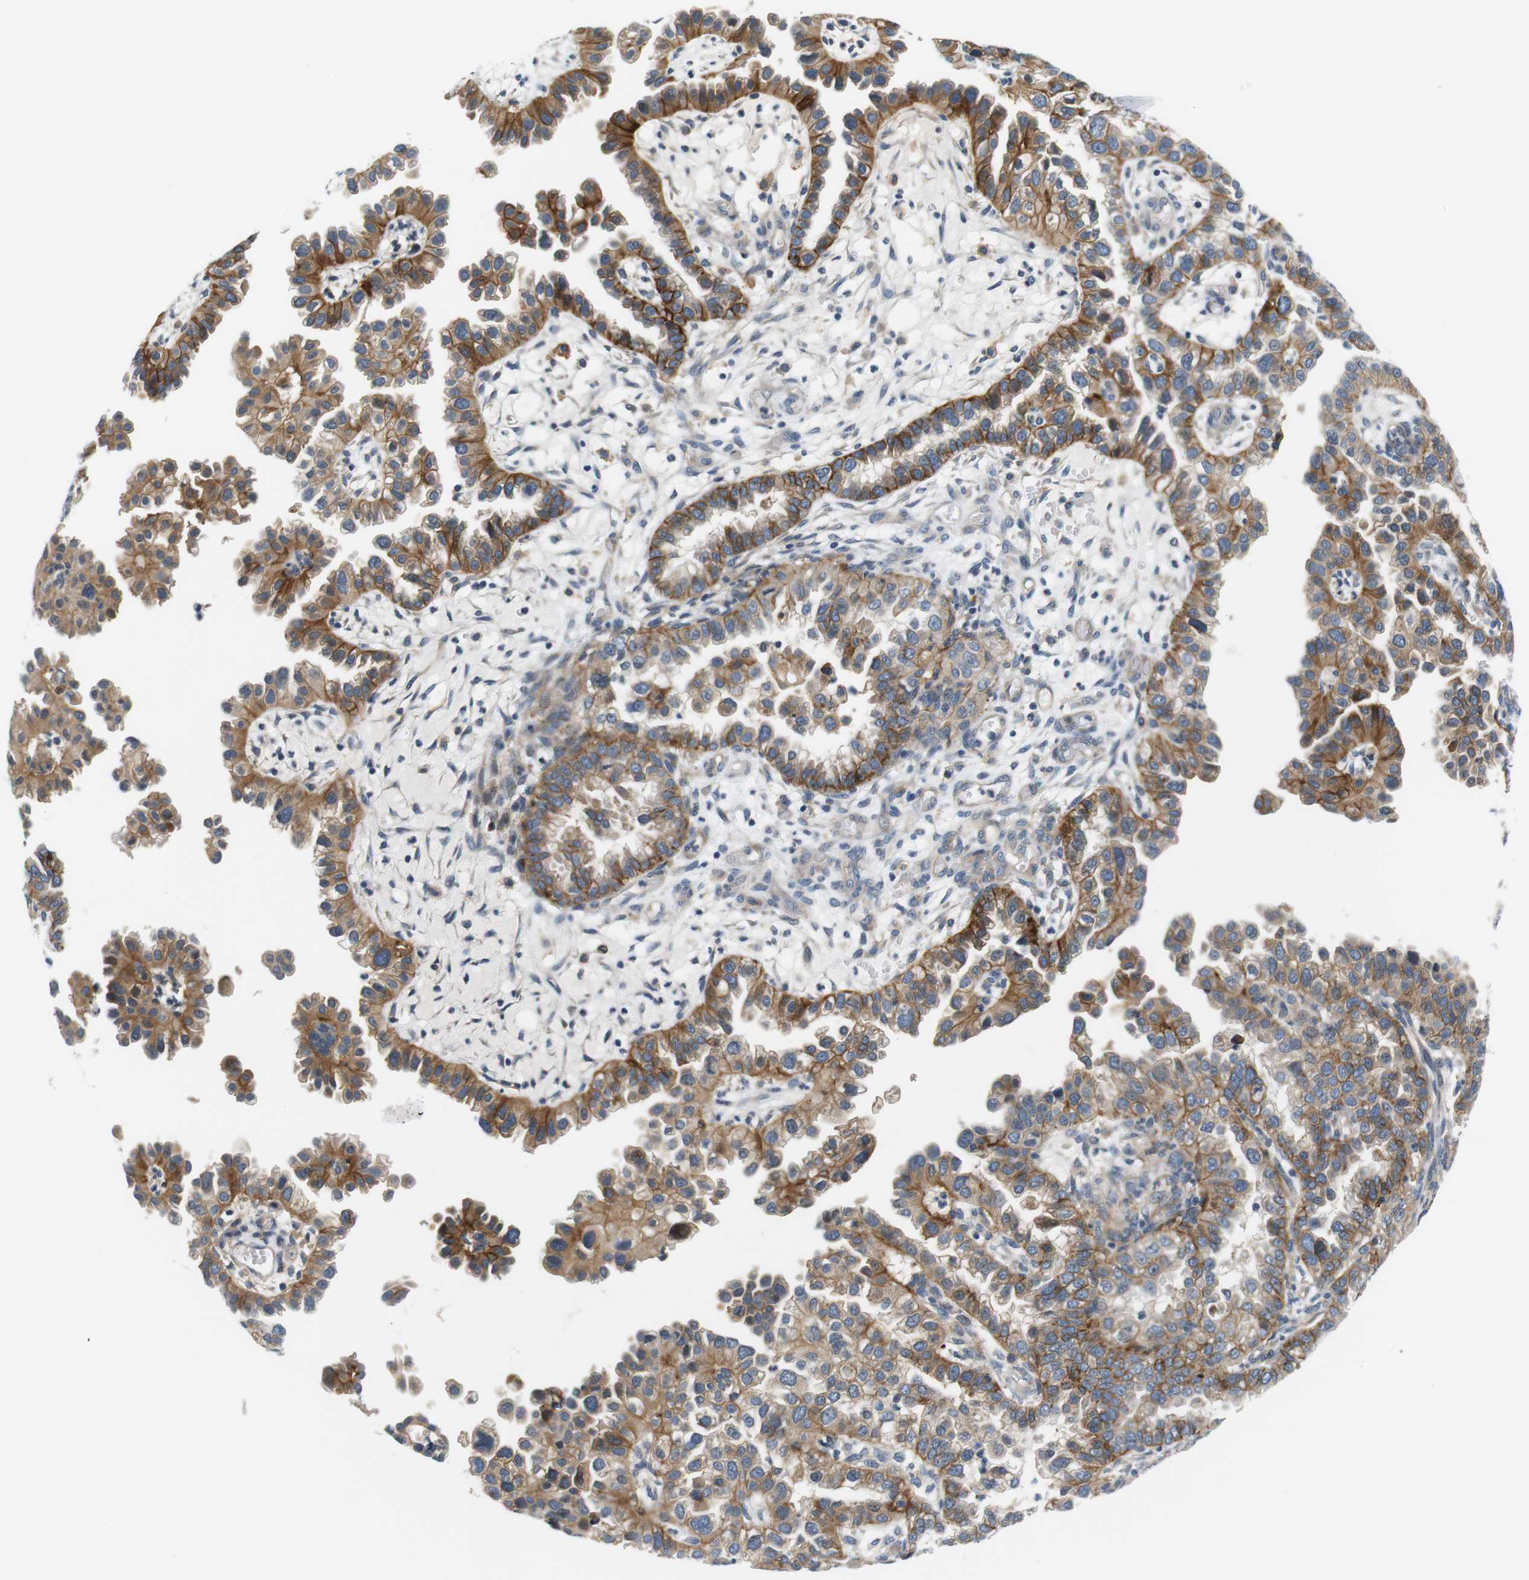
{"staining": {"intensity": "moderate", "quantity": ">75%", "location": "cytoplasmic/membranous"}, "tissue": "endometrial cancer", "cell_type": "Tumor cells", "image_type": "cancer", "snomed": [{"axis": "morphology", "description": "Adenocarcinoma, NOS"}, {"axis": "topography", "description": "Endometrium"}], "caption": "This histopathology image displays adenocarcinoma (endometrial) stained with immunohistochemistry (IHC) to label a protein in brown. The cytoplasmic/membranous of tumor cells show moderate positivity for the protein. Nuclei are counter-stained blue.", "gene": "SLC30A1", "patient": {"sex": "female", "age": 85}}